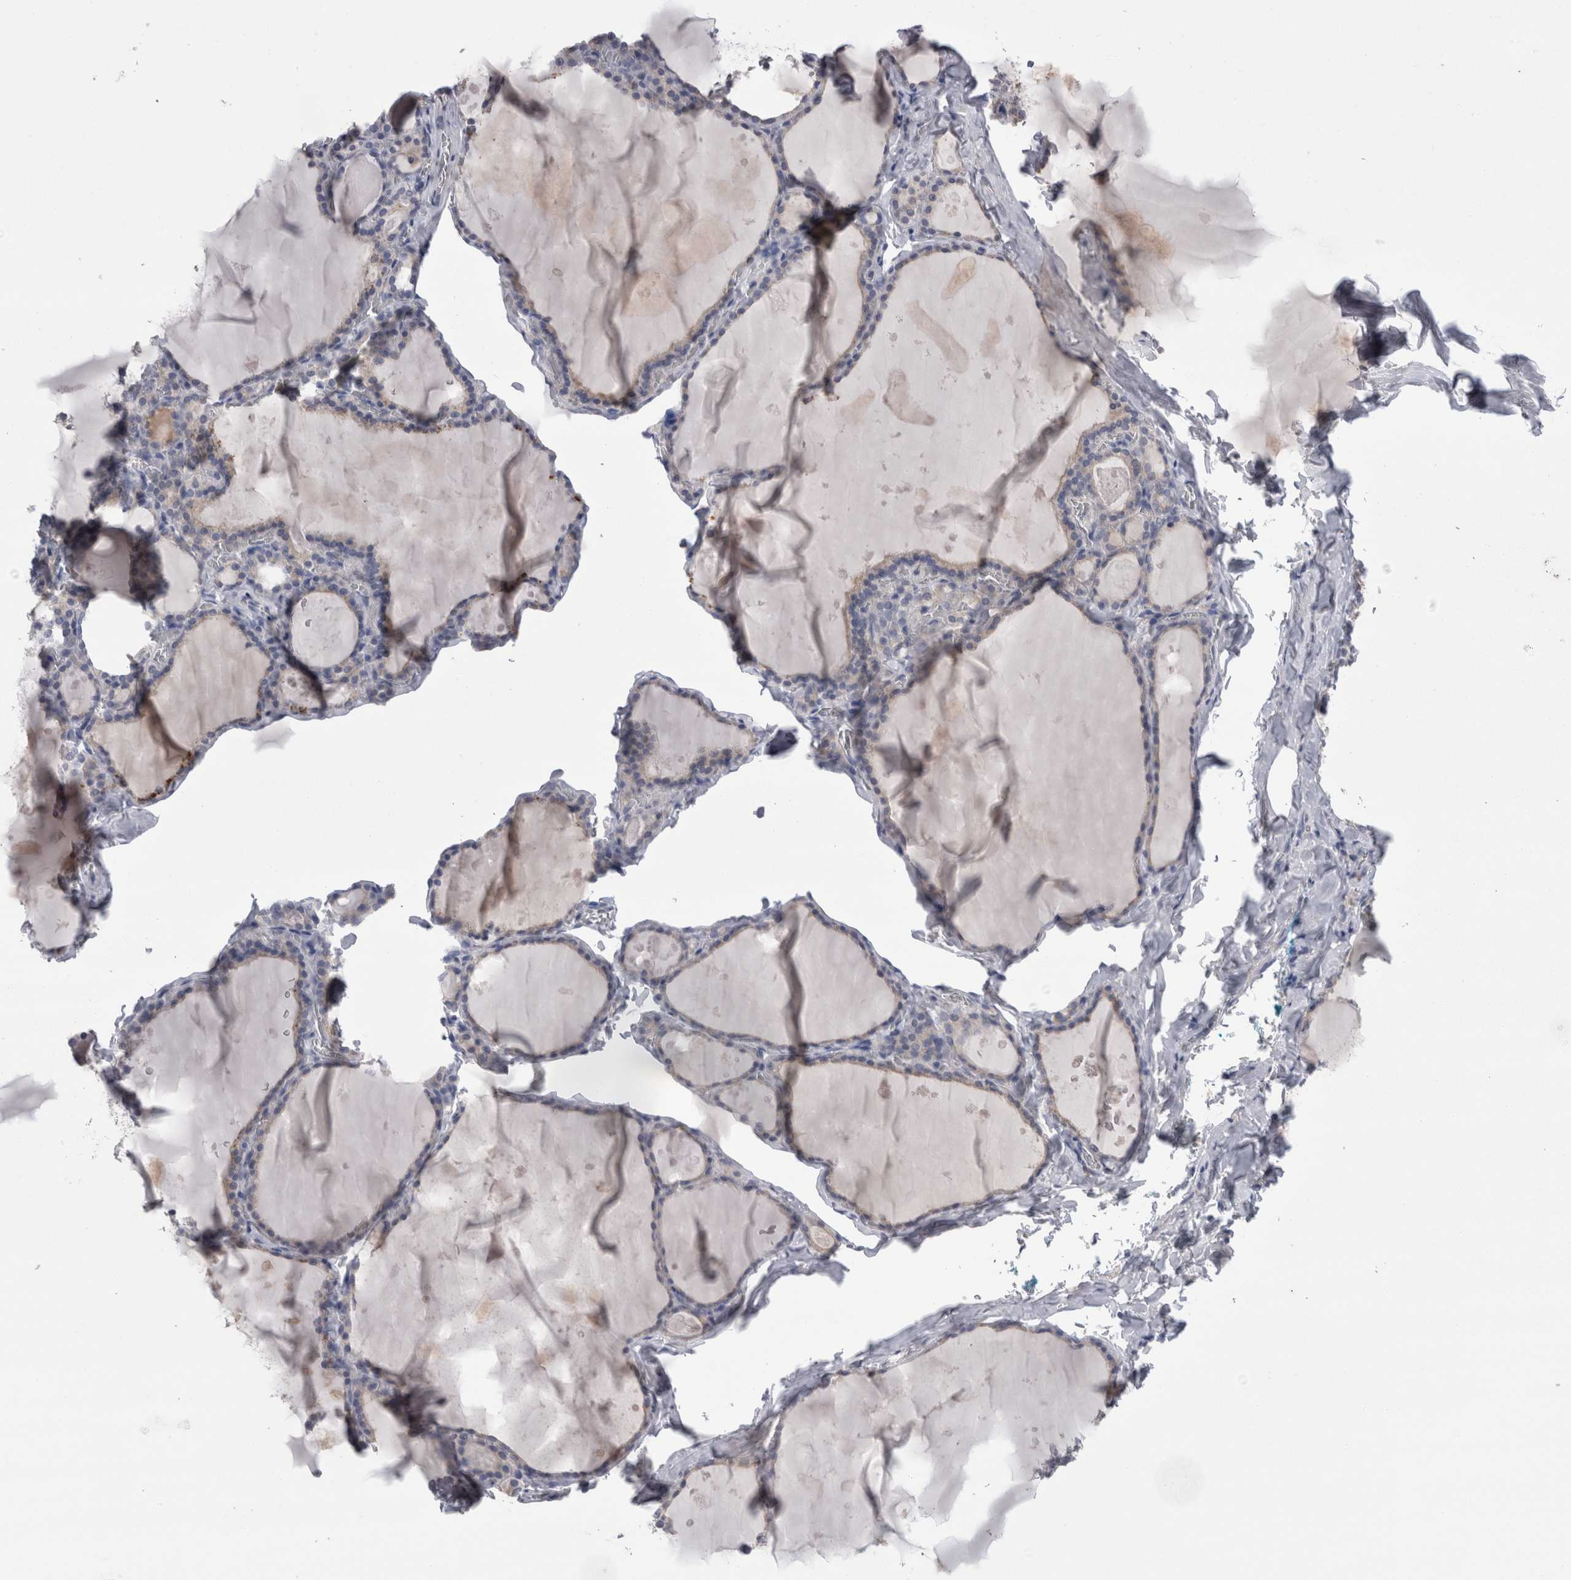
{"staining": {"intensity": "negative", "quantity": "none", "location": "none"}, "tissue": "thyroid gland", "cell_type": "Glandular cells", "image_type": "normal", "snomed": [{"axis": "morphology", "description": "Normal tissue, NOS"}, {"axis": "topography", "description": "Thyroid gland"}], "caption": "Protein analysis of normal thyroid gland reveals no significant positivity in glandular cells.", "gene": "REG1A", "patient": {"sex": "male", "age": 56}}